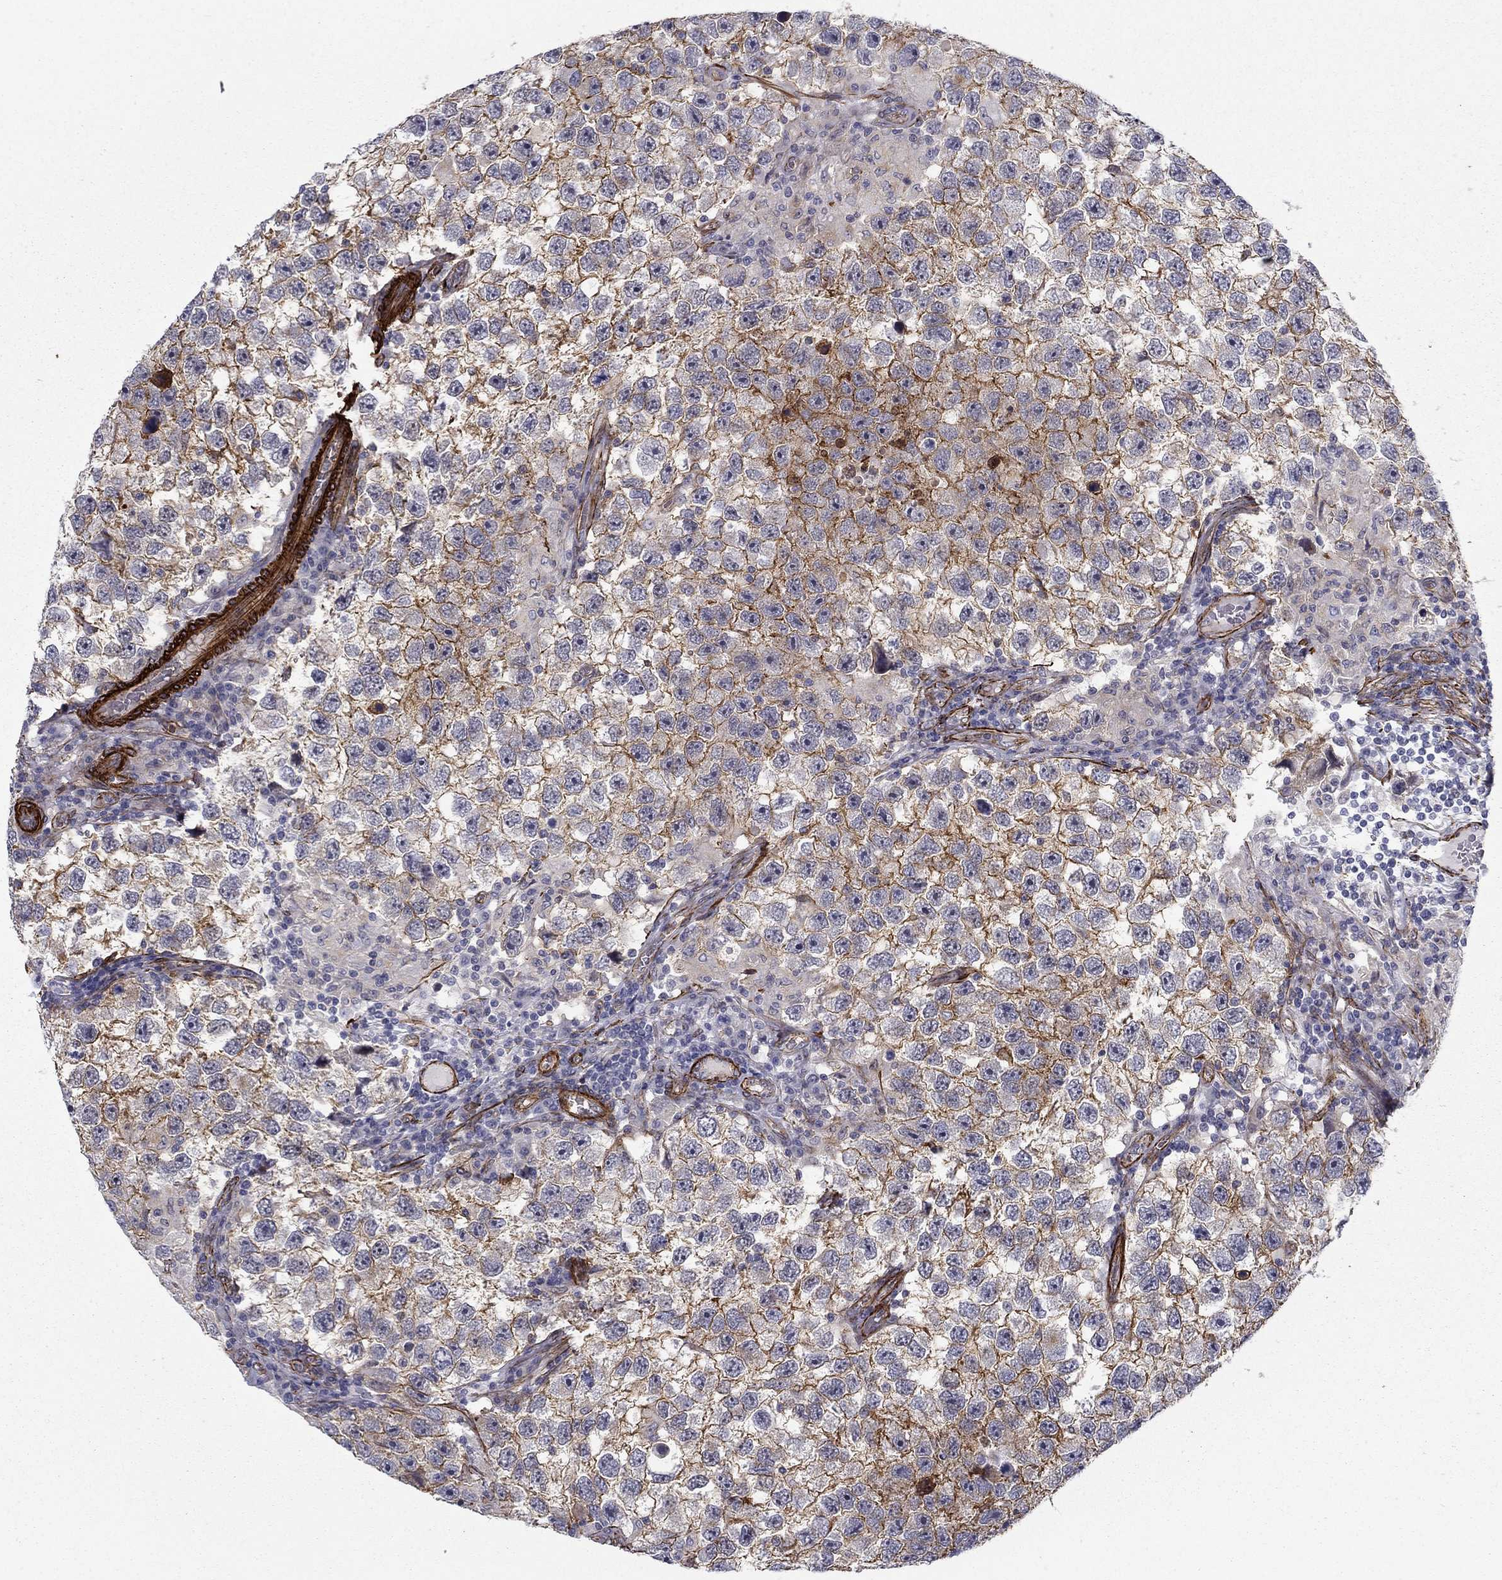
{"staining": {"intensity": "strong", "quantity": "<25%", "location": "cytoplasmic/membranous"}, "tissue": "testis cancer", "cell_type": "Tumor cells", "image_type": "cancer", "snomed": [{"axis": "morphology", "description": "Seminoma, NOS"}, {"axis": "topography", "description": "Testis"}], "caption": "Brown immunohistochemical staining in testis cancer displays strong cytoplasmic/membranous positivity in approximately <25% of tumor cells. (Brightfield microscopy of DAB IHC at high magnification).", "gene": "KRBA1", "patient": {"sex": "male", "age": 26}}